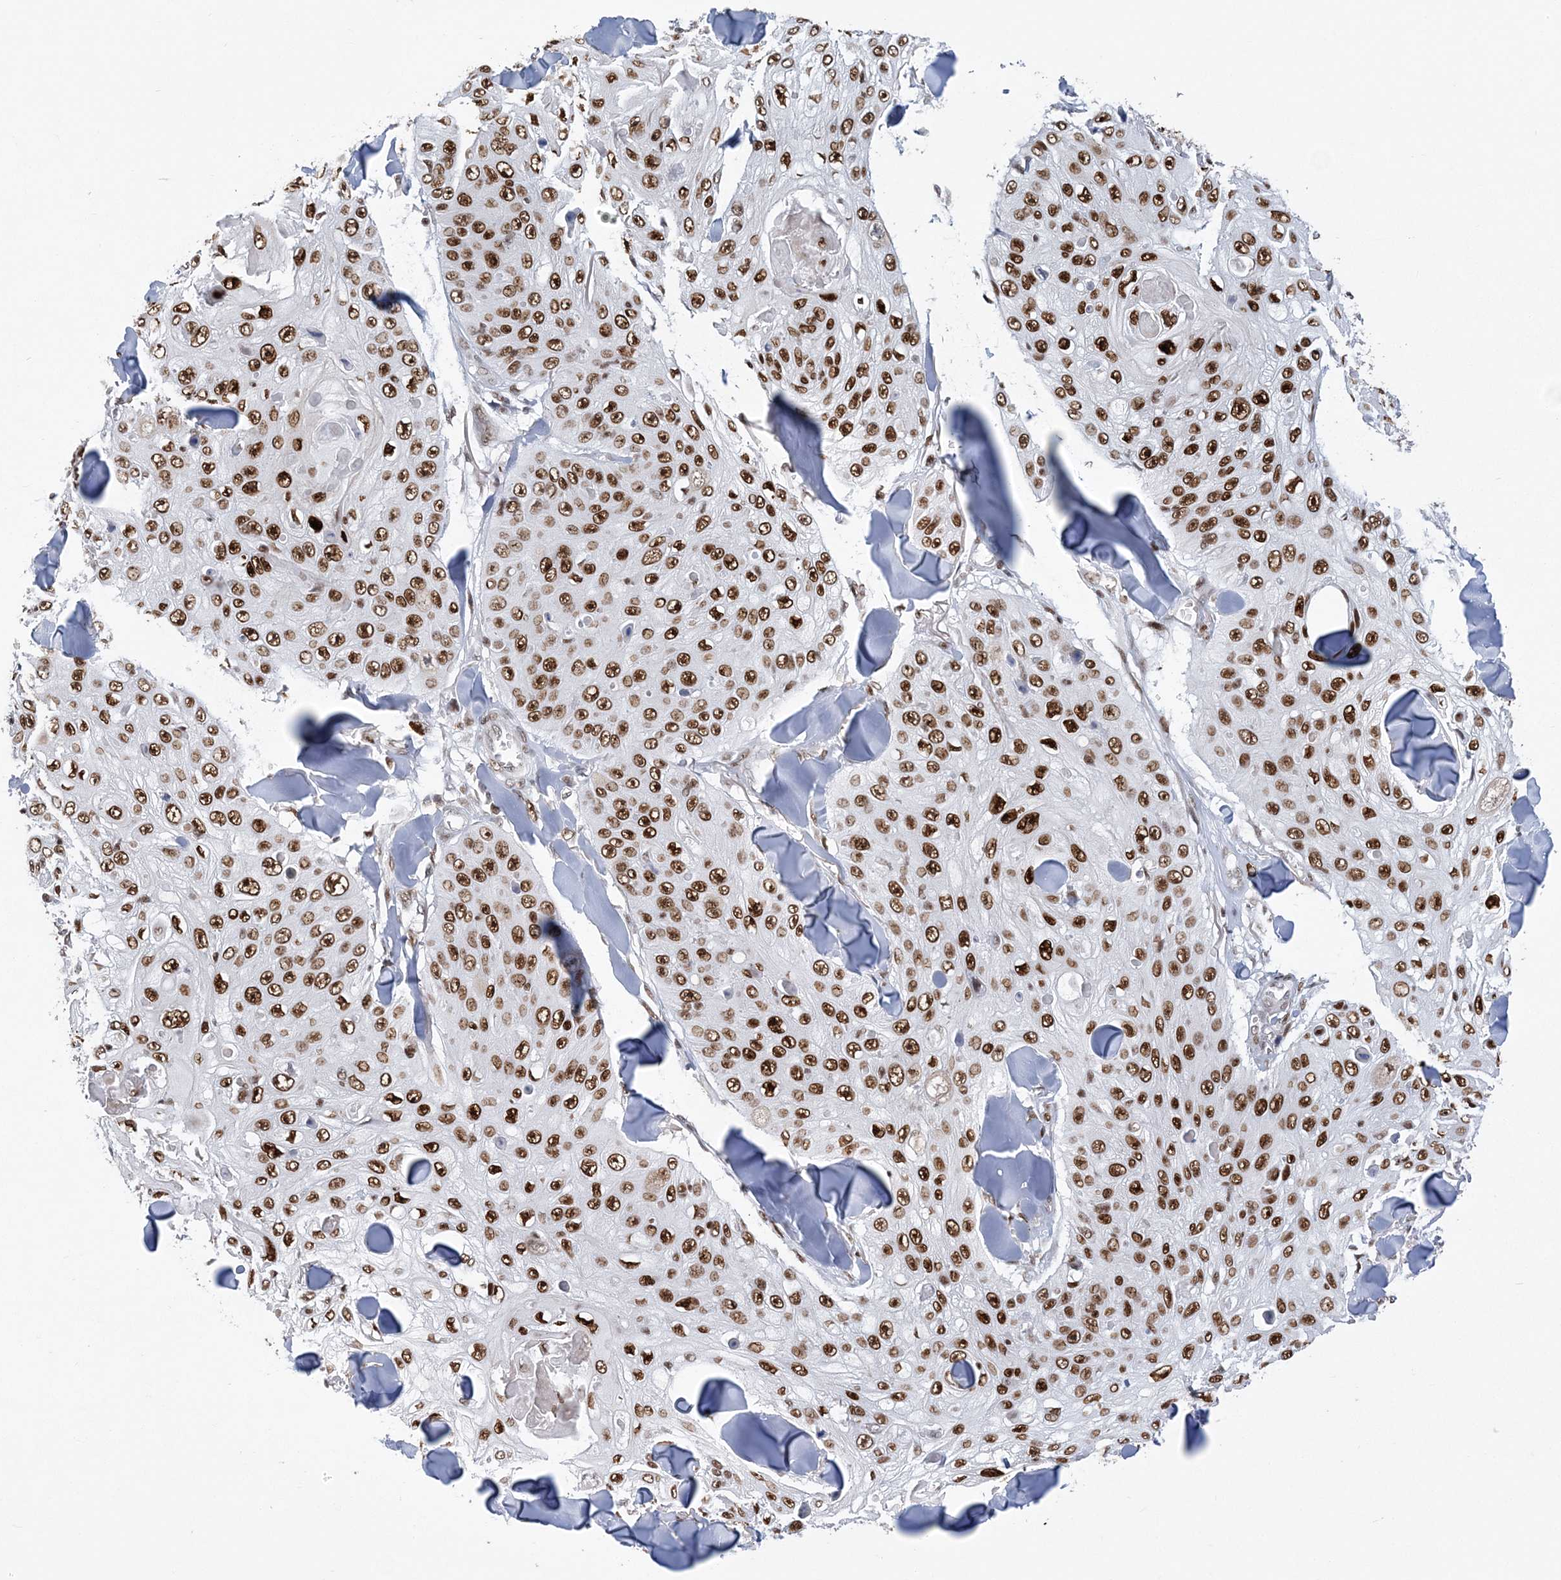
{"staining": {"intensity": "strong", "quantity": ">75%", "location": "nuclear"}, "tissue": "skin cancer", "cell_type": "Tumor cells", "image_type": "cancer", "snomed": [{"axis": "morphology", "description": "Squamous cell carcinoma, NOS"}, {"axis": "topography", "description": "Skin"}], "caption": "Immunohistochemistry (IHC) photomicrograph of neoplastic tissue: human skin cancer stained using immunohistochemistry (IHC) exhibits high levels of strong protein expression localized specifically in the nuclear of tumor cells, appearing as a nuclear brown color.", "gene": "ZBTB7A", "patient": {"sex": "male", "age": 86}}